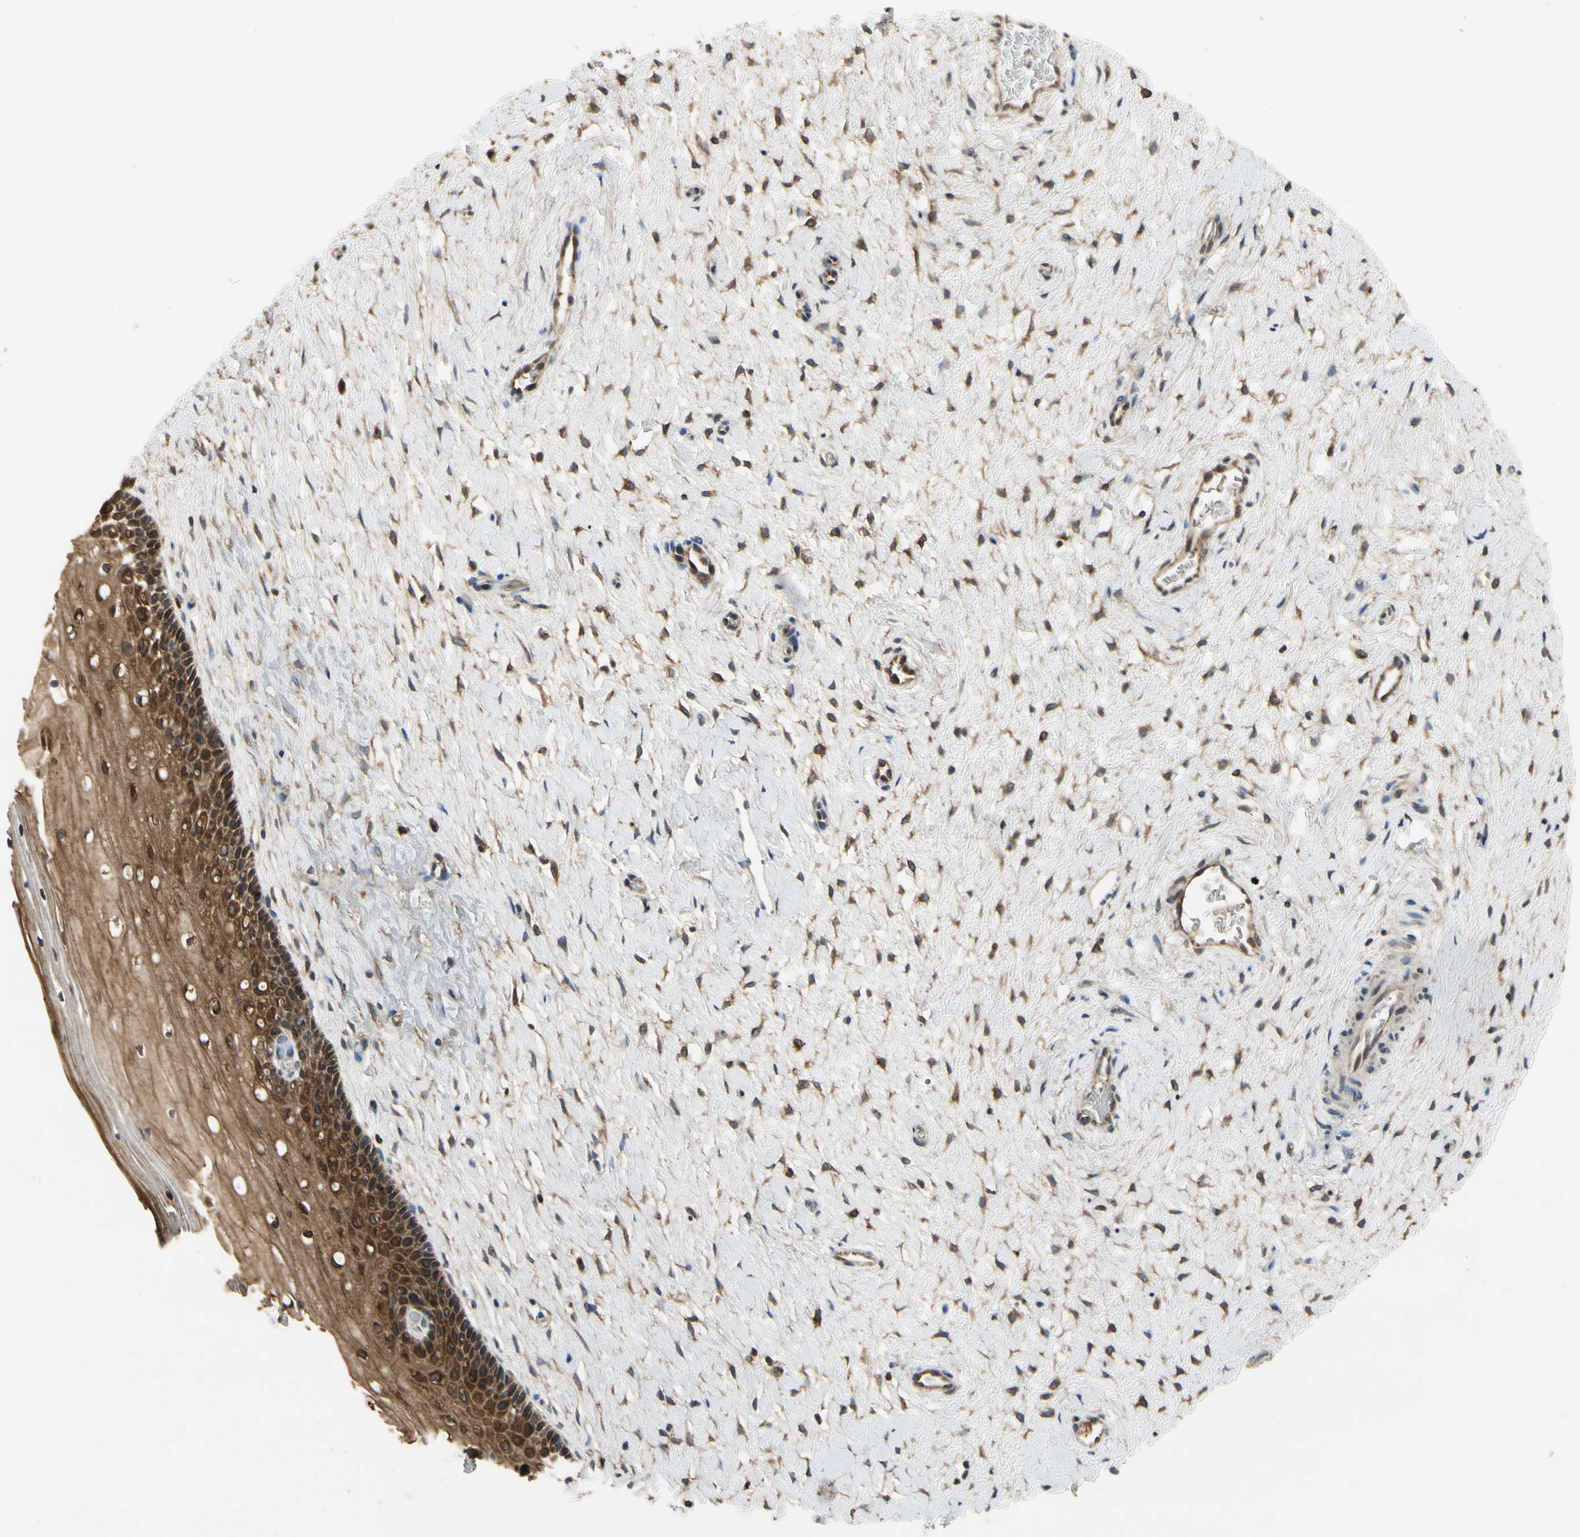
{"staining": {"intensity": "moderate", "quantity": "25%-75%", "location": "cytoplasmic/membranous"}, "tissue": "cervix", "cell_type": "Glandular cells", "image_type": "normal", "snomed": [{"axis": "morphology", "description": "Normal tissue, NOS"}, {"axis": "topography", "description": "Cervix"}], "caption": "Brown immunohistochemical staining in unremarkable human cervix displays moderate cytoplasmic/membranous expression in about 25%-75% of glandular cells. Nuclei are stained in blue.", "gene": "CGREF1", "patient": {"sex": "female", "age": 39}}